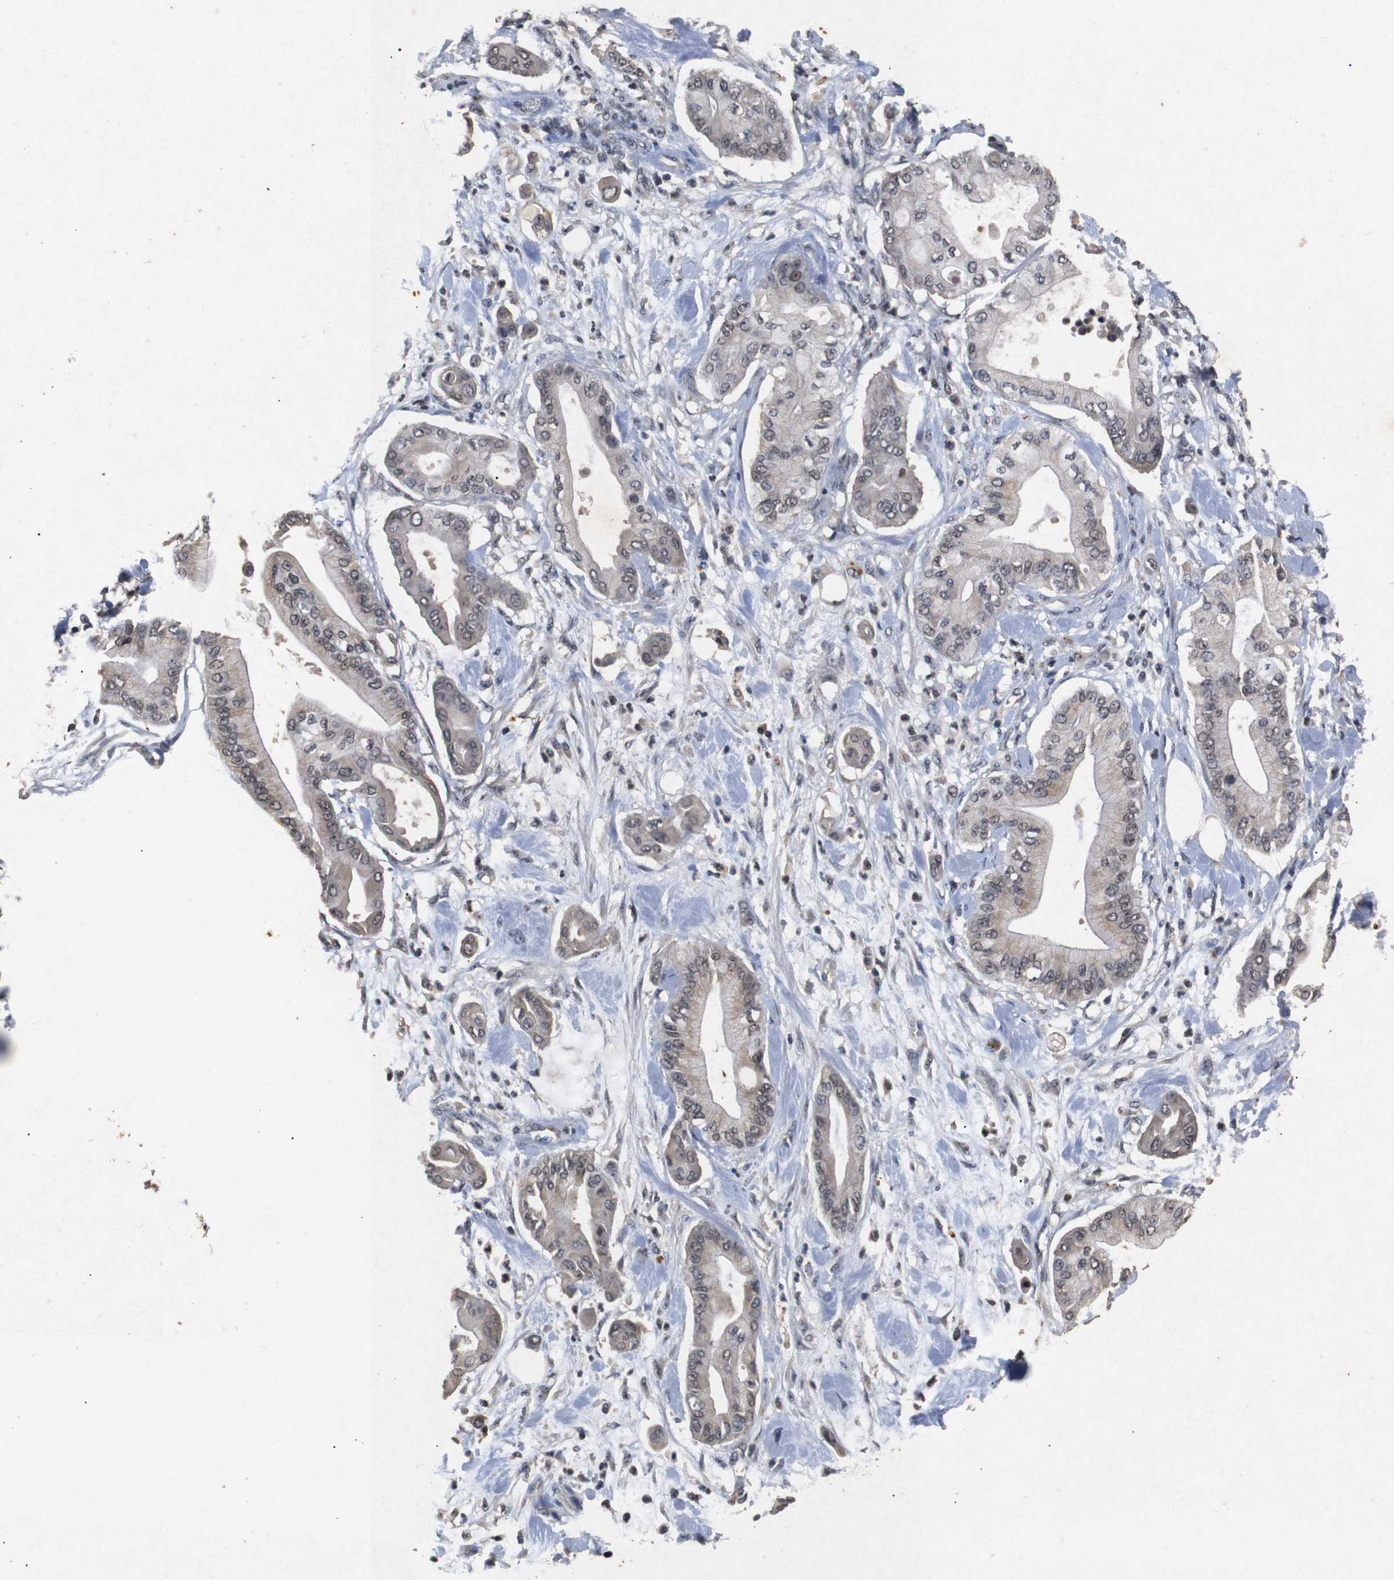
{"staining": {"intensity": "weak", "quantity": "<25%", "location": "cytoplasmic/membranous,nuclear"}, "tissue": "pancreatic cancer", "cell_type": "Tumor cells", "image_type": "cancer", "snomed": [{"axis": "morphology", "description": "Adenocarcinoma, NOS"}, {"axis": "morphology", "description": "Adenocarcinoma, metastatic, NOS"}, {"axis": "topography", "description": "Lymph node"}, {"axis": "topography", "description": "Pancreas"}, {"axis": "topography", "description": "Duodenum"}], "caption": "Tumor cells show no significant protein staining in pancreatic cancer (adenocarcinoma). (DAB immunohistochemistry (IHC), high magnification).", "gene": "PARN", "patient": {"sex": "female", "age": 64}}